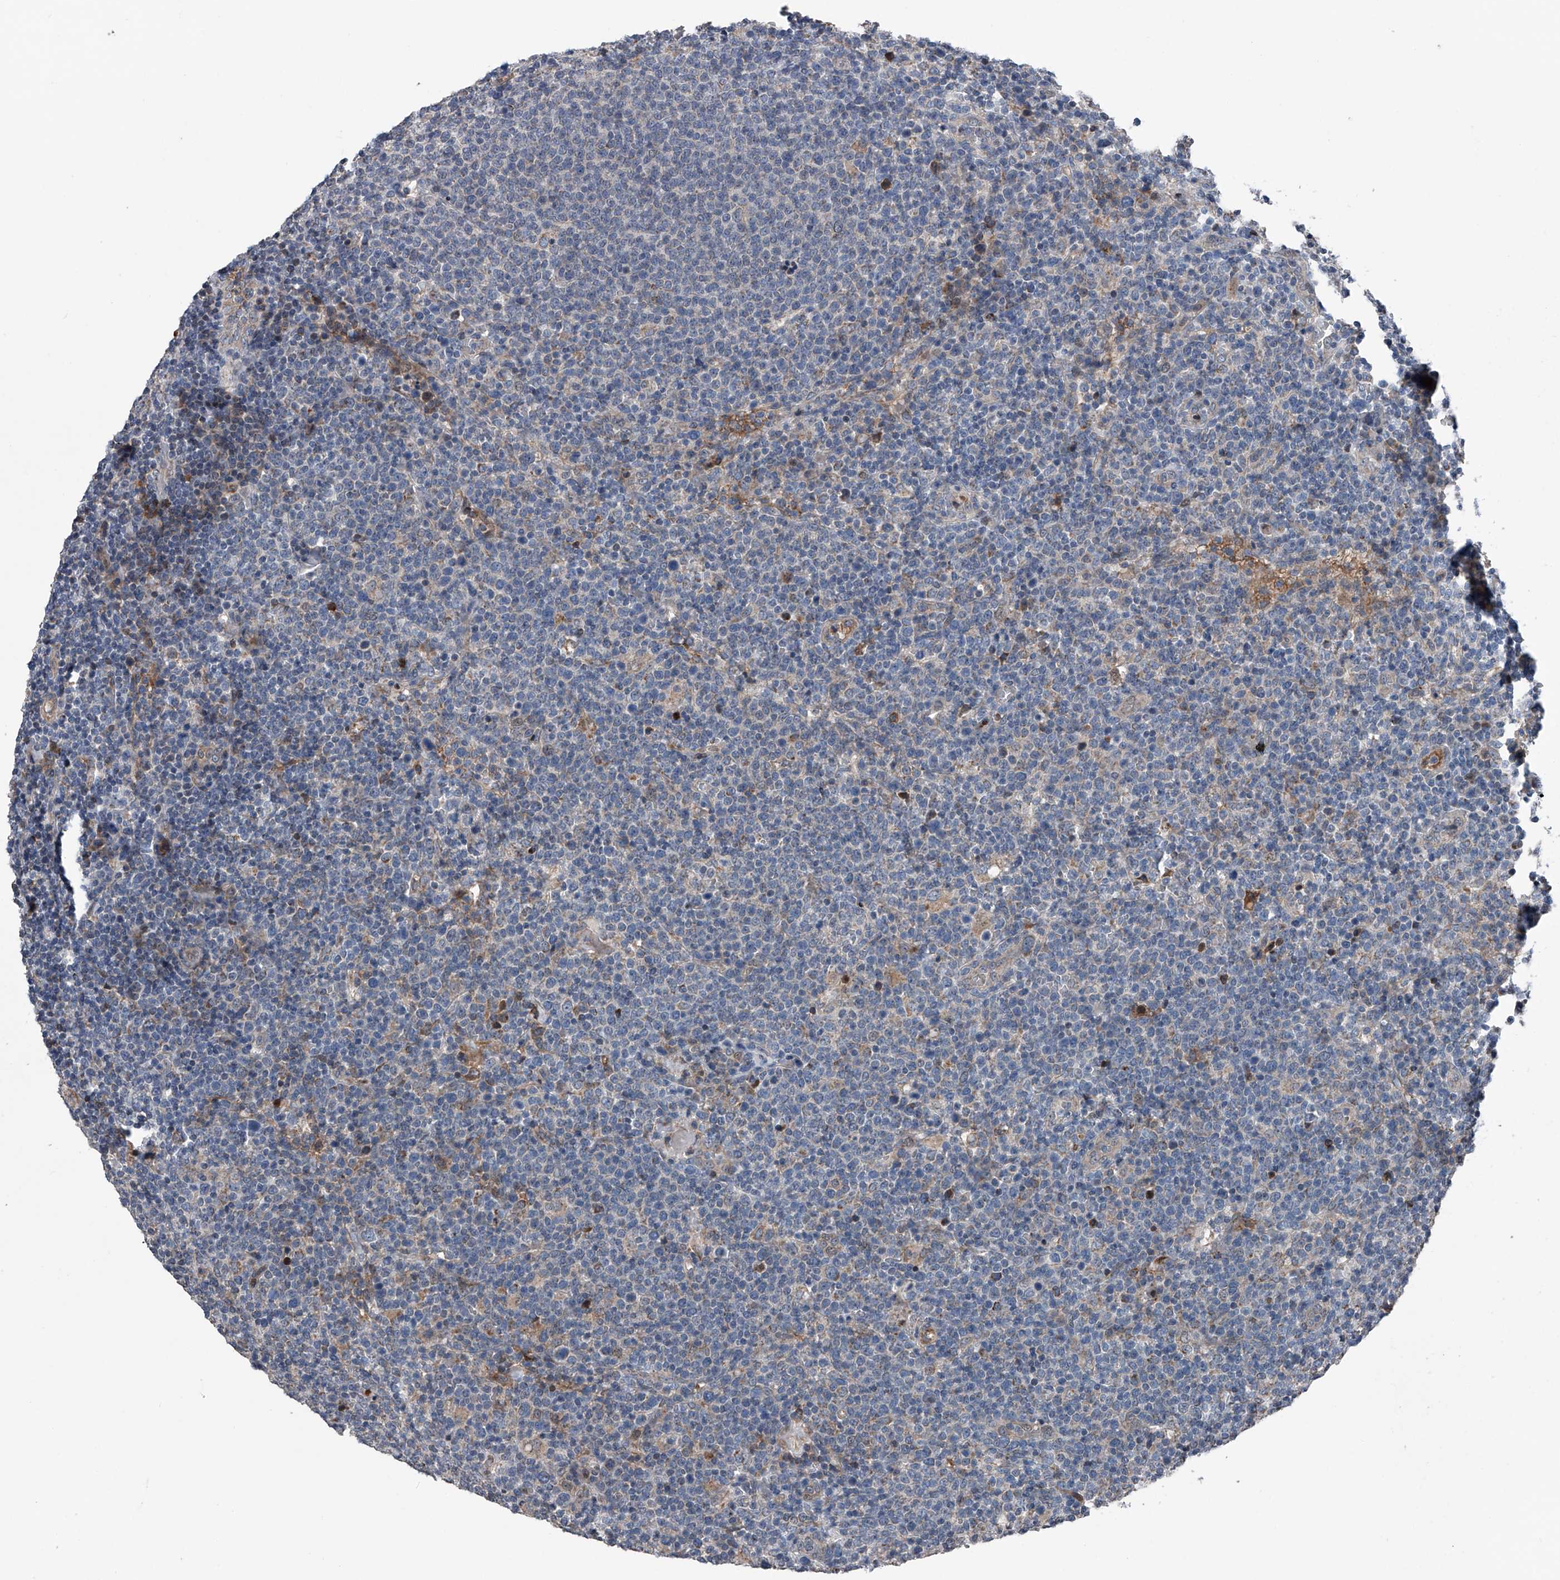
{"staining": {"intensity": "negative", "quantity": "none", "location": "none"}, "tissue": "lymphoma", "cell_type": "Tumor cells", "image_type": "cancer", "snomed": [{"axis": "morphology", "description": "Malignant lymphoma, non-Hodgkin's type, High grade"}, {"axis": "topography", "description": "Lymph node"}], "caption": "Lymphoma stained for a protein using IHC exhibits no positivity tumor cells.", "gene": "DST", "patient": {"sex": "male", "age": 61}}